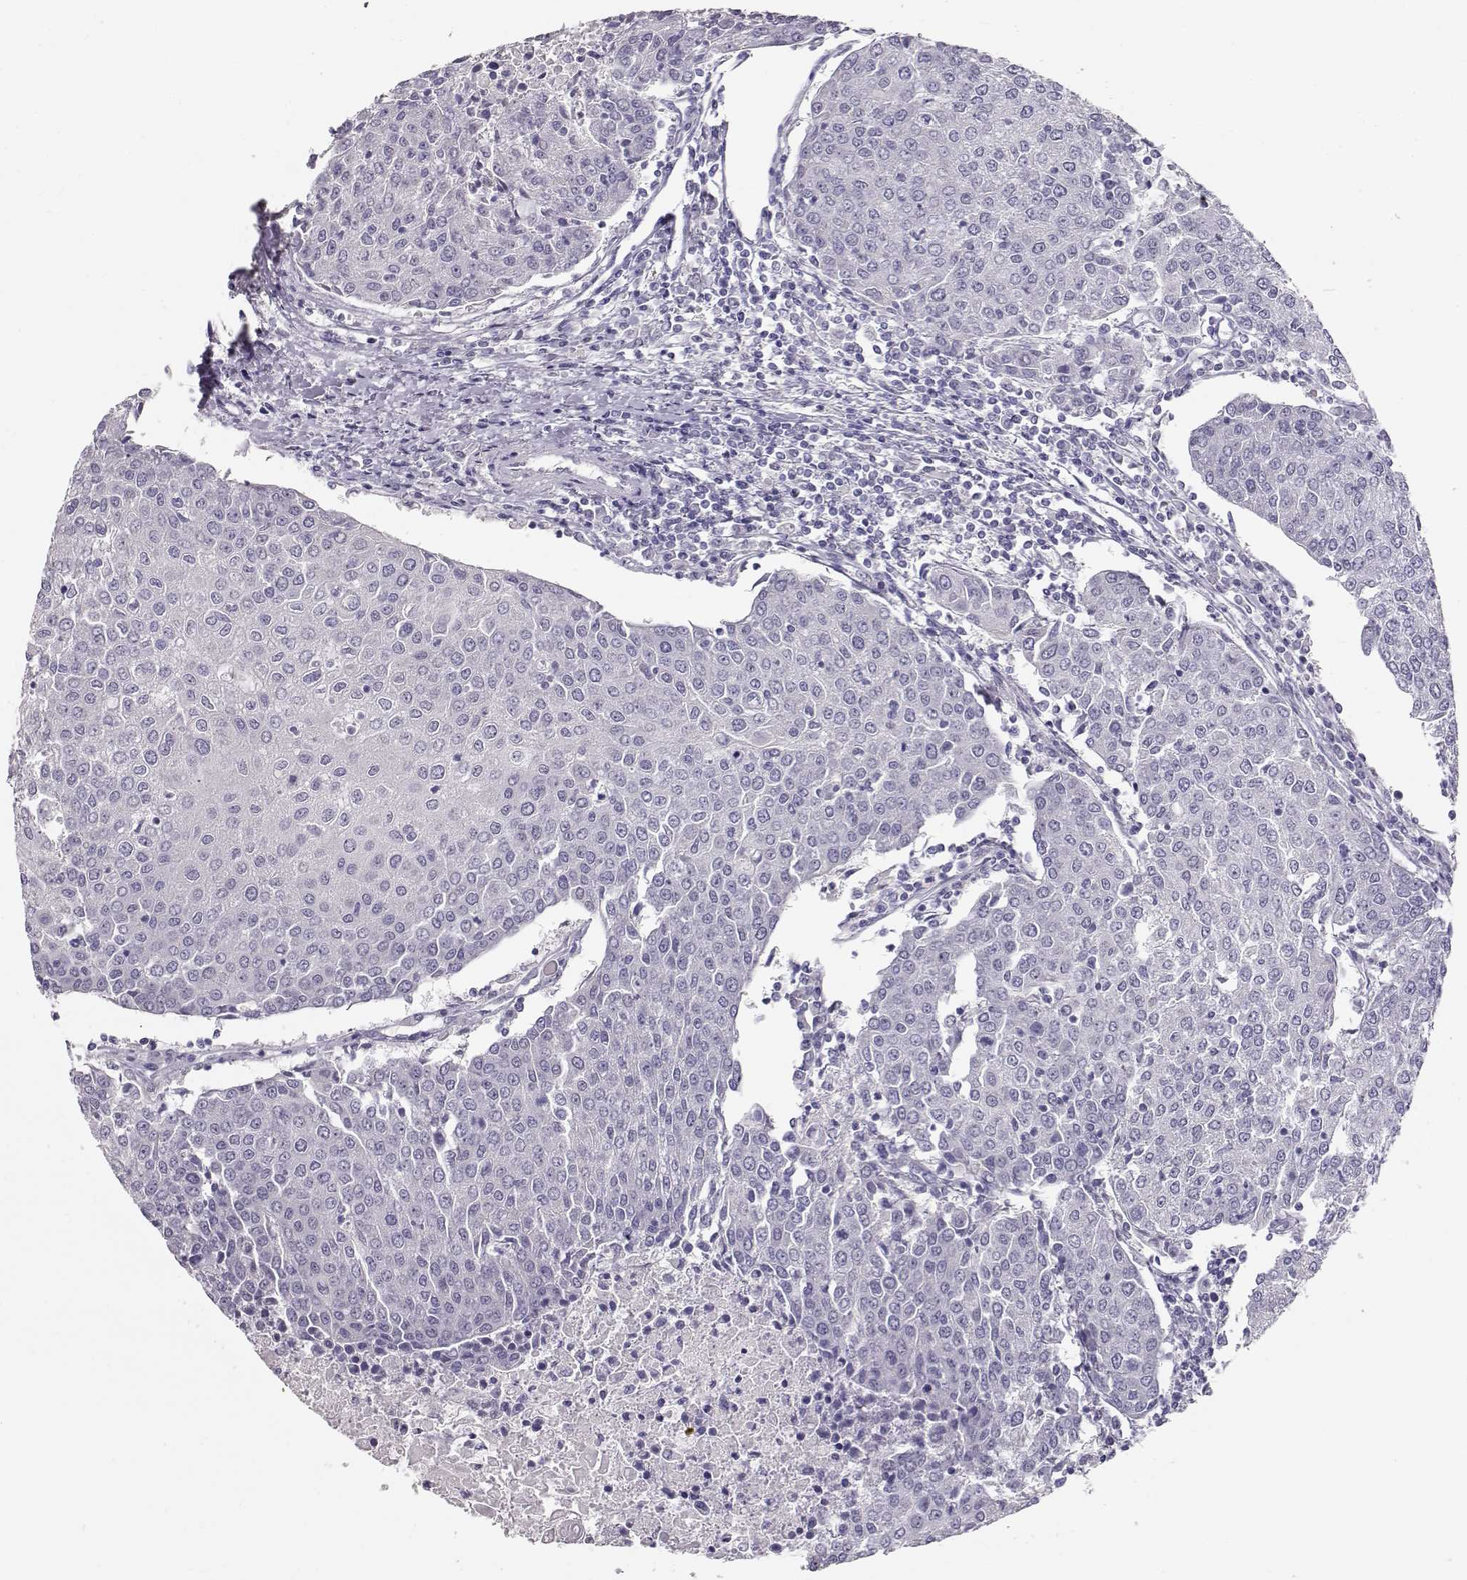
{"staining": {"intensity": "negative", "quantity": "none", "location": "none"}, "tissue": "urothelial cancer", "cell_type": "Tumor cells", "image_type": "cancer", "snomed": [{"axis": "morphology", "description": "Urothelial carcinoma, High grade"}, {"axis": "topography", "description": "Urinary bladder"}], "caption": "IHC of human urothelial carcinoma (high-grade) shows no staining in tumor cells.", "gene": "MAGEC1", "patient": {"sex": "female", "age": 85}}